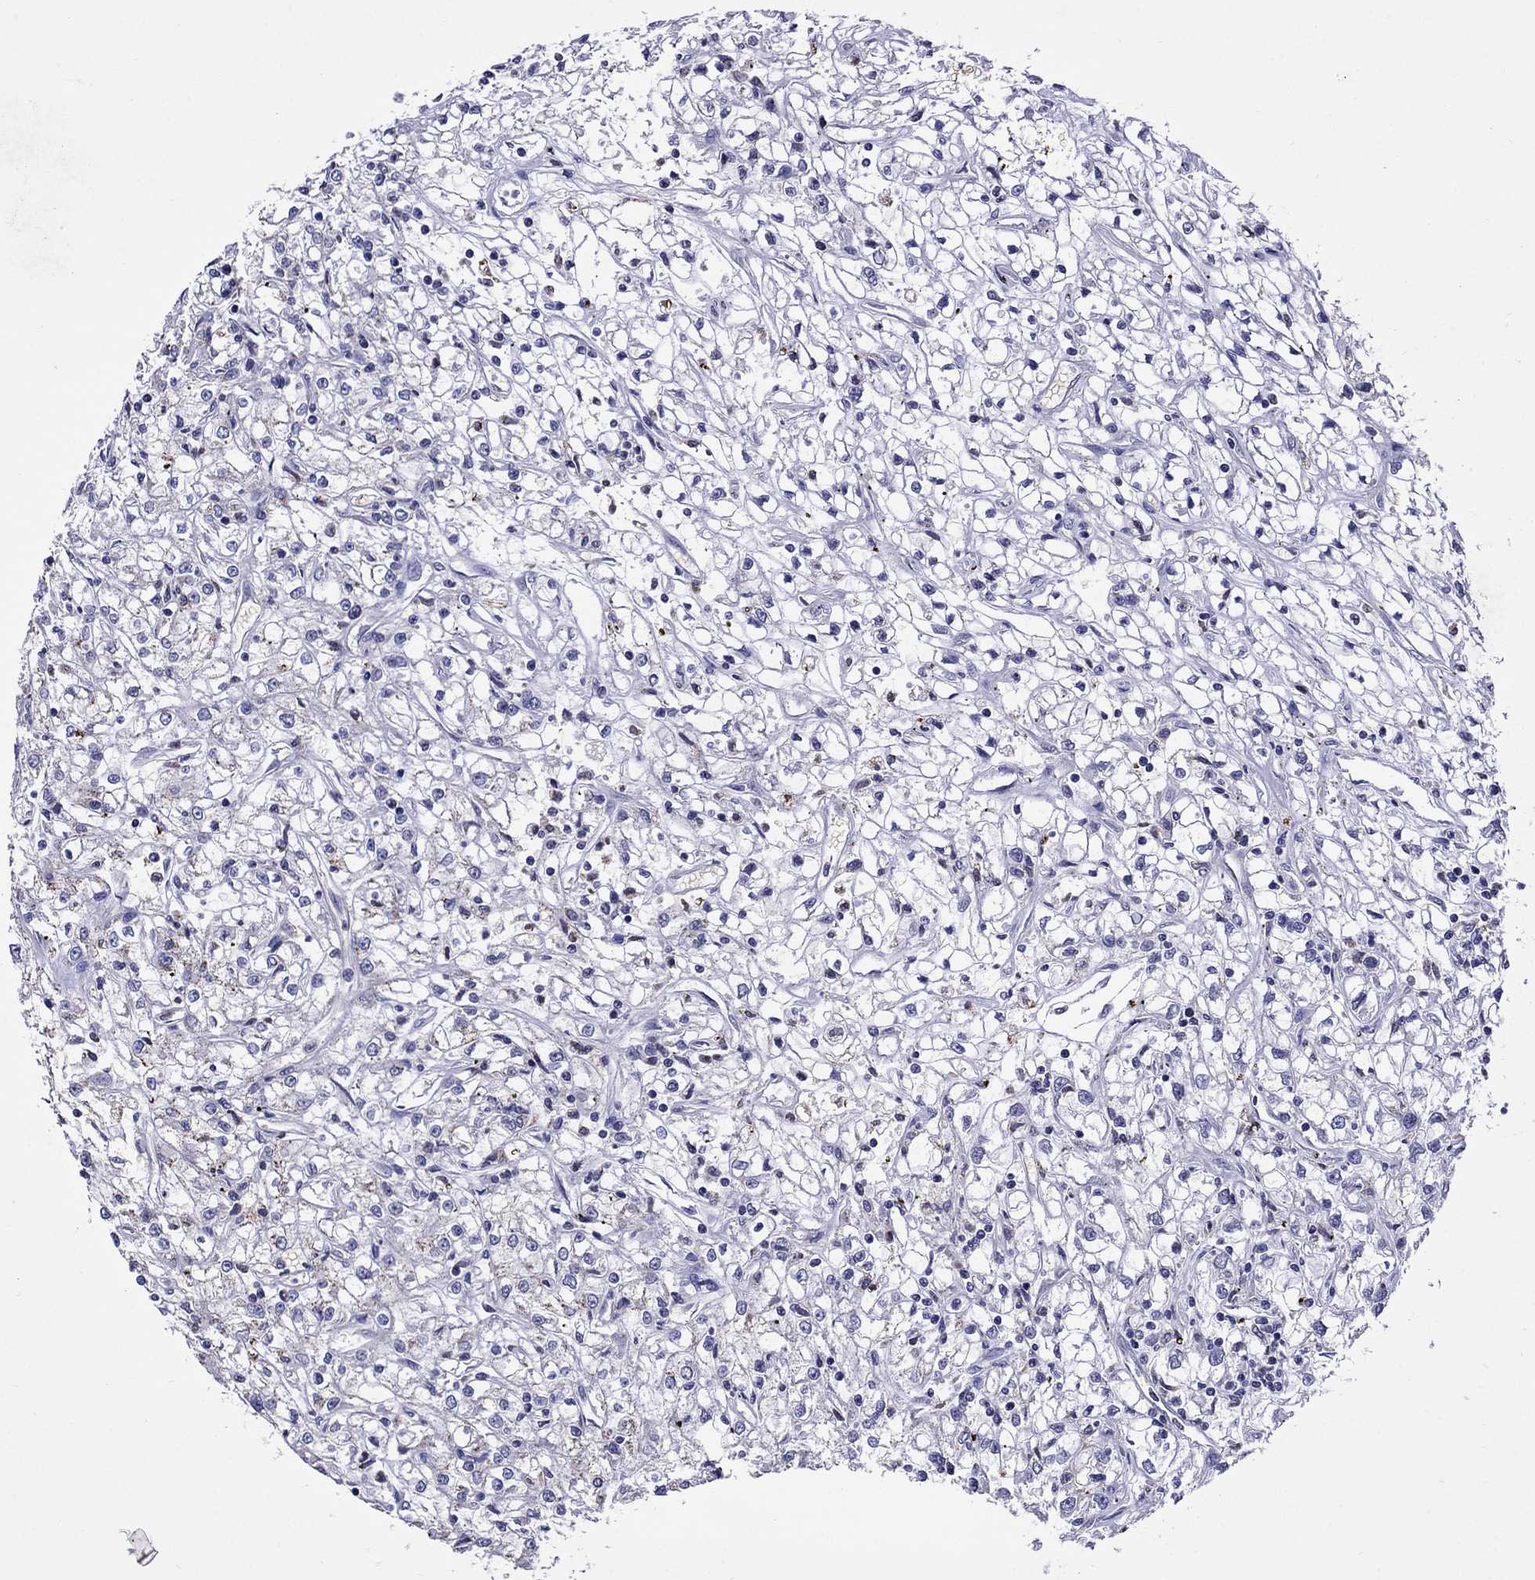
{"staining": {"intensity": "weak", "quantity": "<25%", "location": "cytoplasmic/membranous"}, "tissue": "renal cancer", "cell_type": "Tumor cells", "image_type": "cancer", "snomed": [{"axis": "morphology", "description": "Adenocarcinoma, NOS"}, {"axis": "topography", "description": "Kidney"}], "caption": "Renal cancer (adenocarcinoma) was stained to show a protein in brown. There is no significant expression in tumor cells.", "gene": "SCG2", "patient": {"sex": "female", "age": 59}}